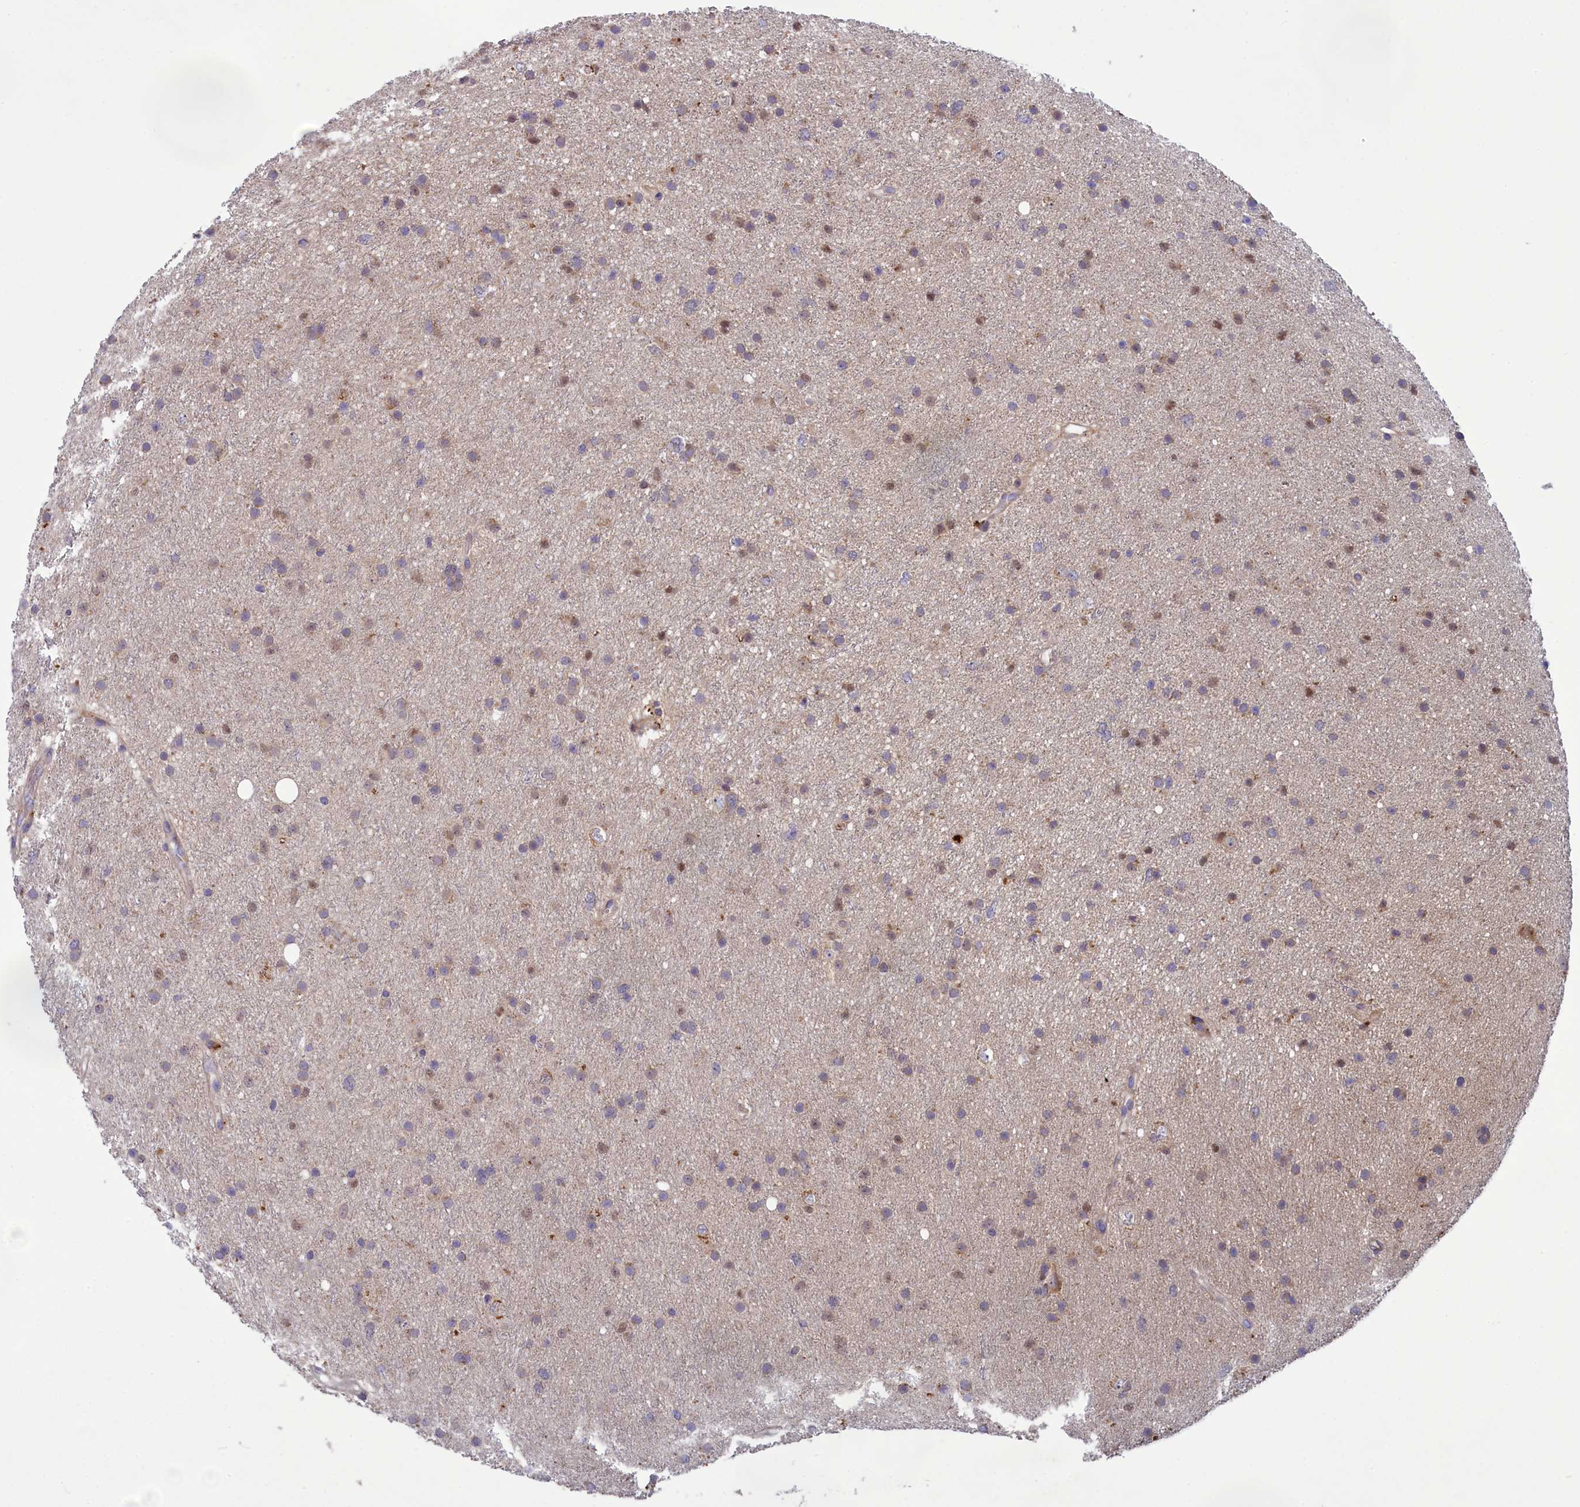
{"staining": {"intensity": "weak", "quantity": "<25%", "location": "cytoplasmic/membranous"}, "tissue": "glioma", "cell_type": "Tumor cells", "image_type": "cancer", "snomed": [{"axis": "morphology", "description": "Glioma, malignant, Low grade"}, {"axis": "topography", "description": "Cerebral cortex"}], "caption": "High power microscopy histopathology image of an immunohistochemistry (IHC) histopathology image of malignant glioma (low-grade), revealing no significant staining in tumor cells. (DAB immunohistochemistry with hematoxylin counter stain).", "gene": "BLTP2", "patient": {"sex": "female", "age": 39}}